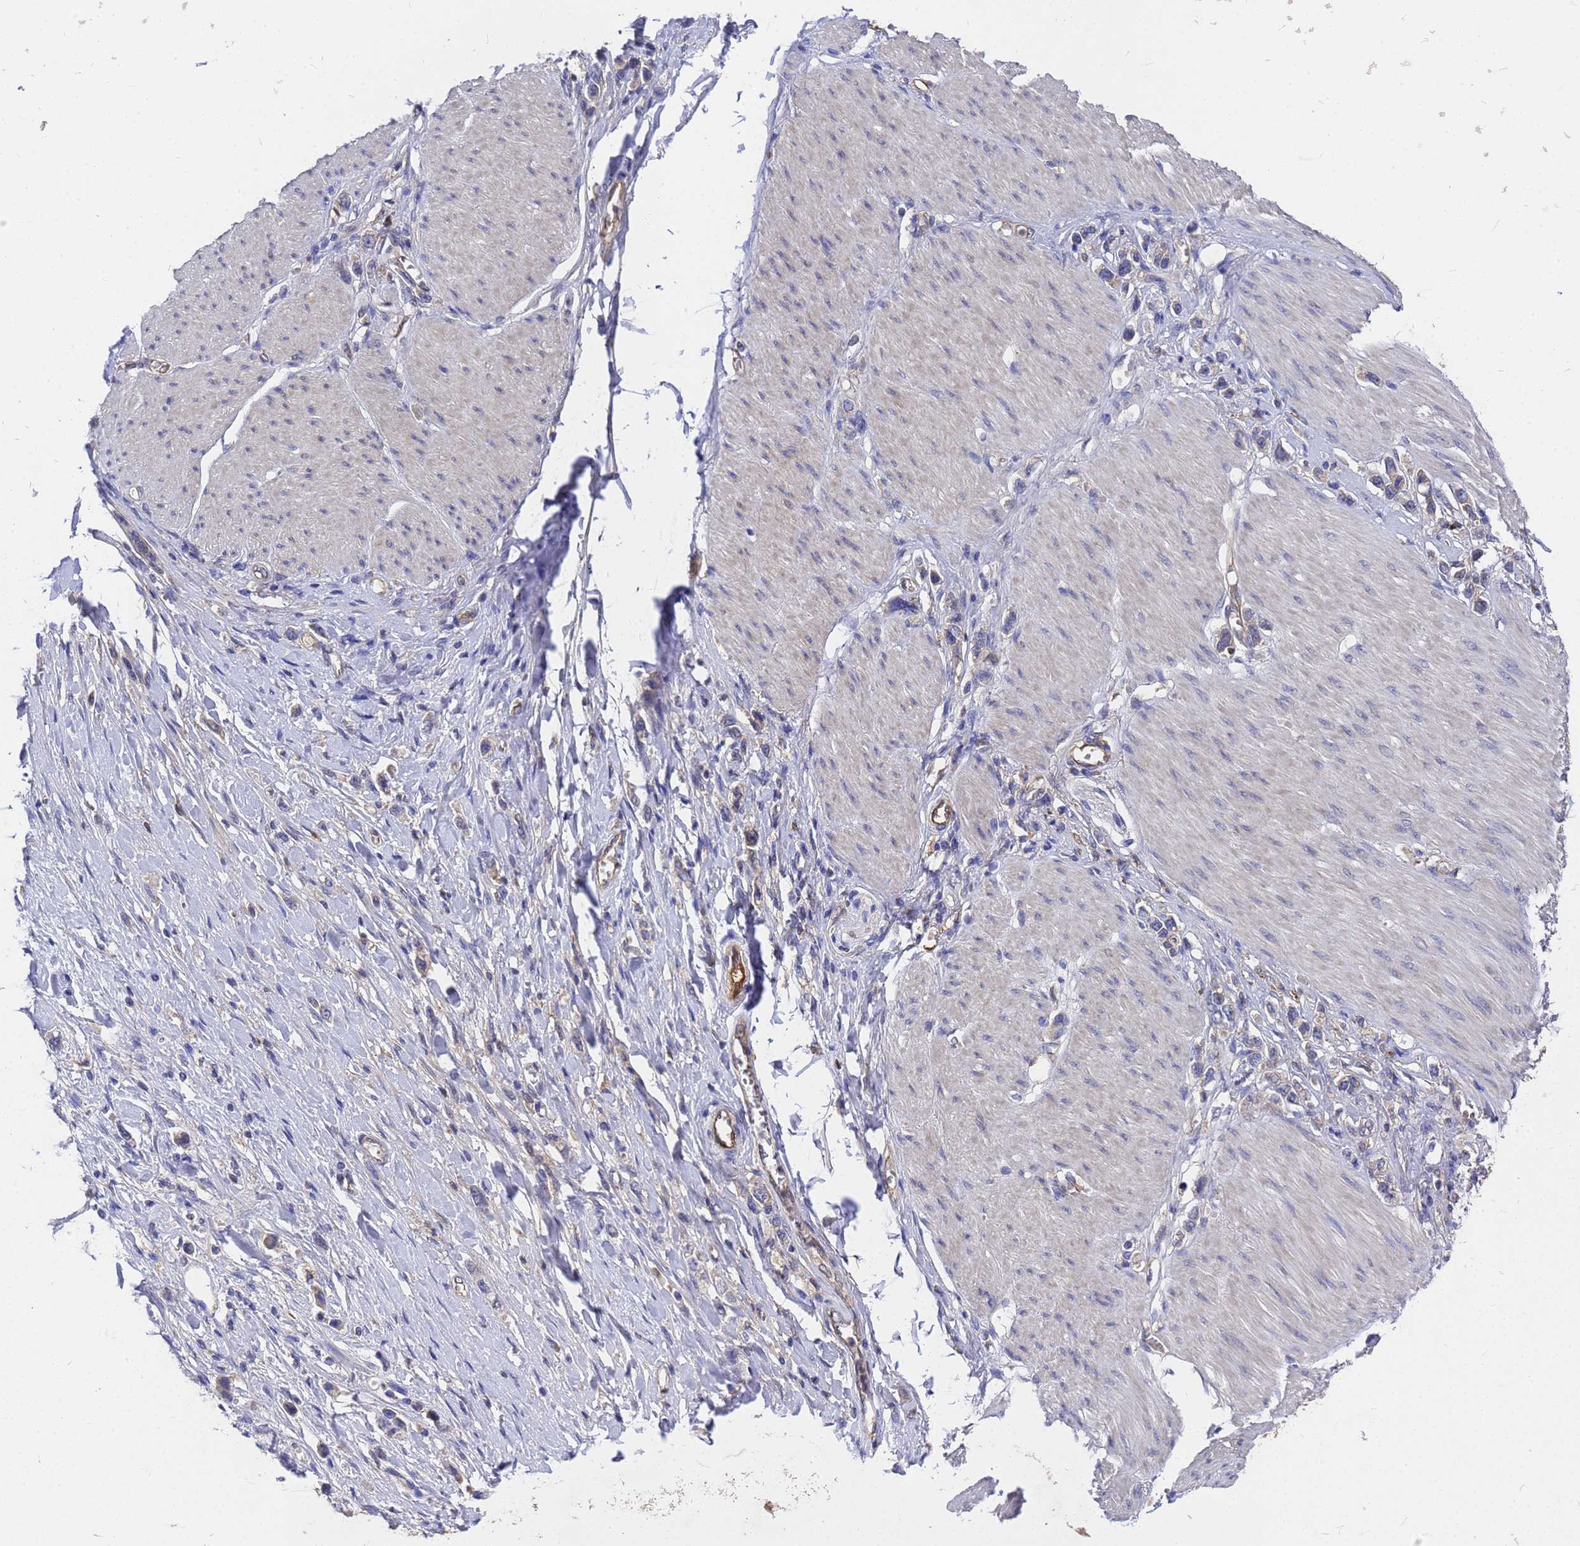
{"staining": {"intensity": "weak", "quantity": "<25%", "location": "cytoplasmic/membranous"}, "tissue": "stomach cancer", "cell_type": "Tumor cells", "image_type": "cancer", "snomed": [{"axis": "morphology", "description": "Adenocarcinoma, NOS"}, {"axis": "topography", "description": "Stomach"}], "caption": "Immunohistochemistry photomicrograph of neoplastic tissue: human stomach adenocarcinoma stained with DAB (3,3'-diaminobenzidine) demonstrates no significant protein expression in tumor cells. Nuclei are stained in blue.", "gene": "SLC35E2B", "patient": {"sex": "female", "age": 65}}